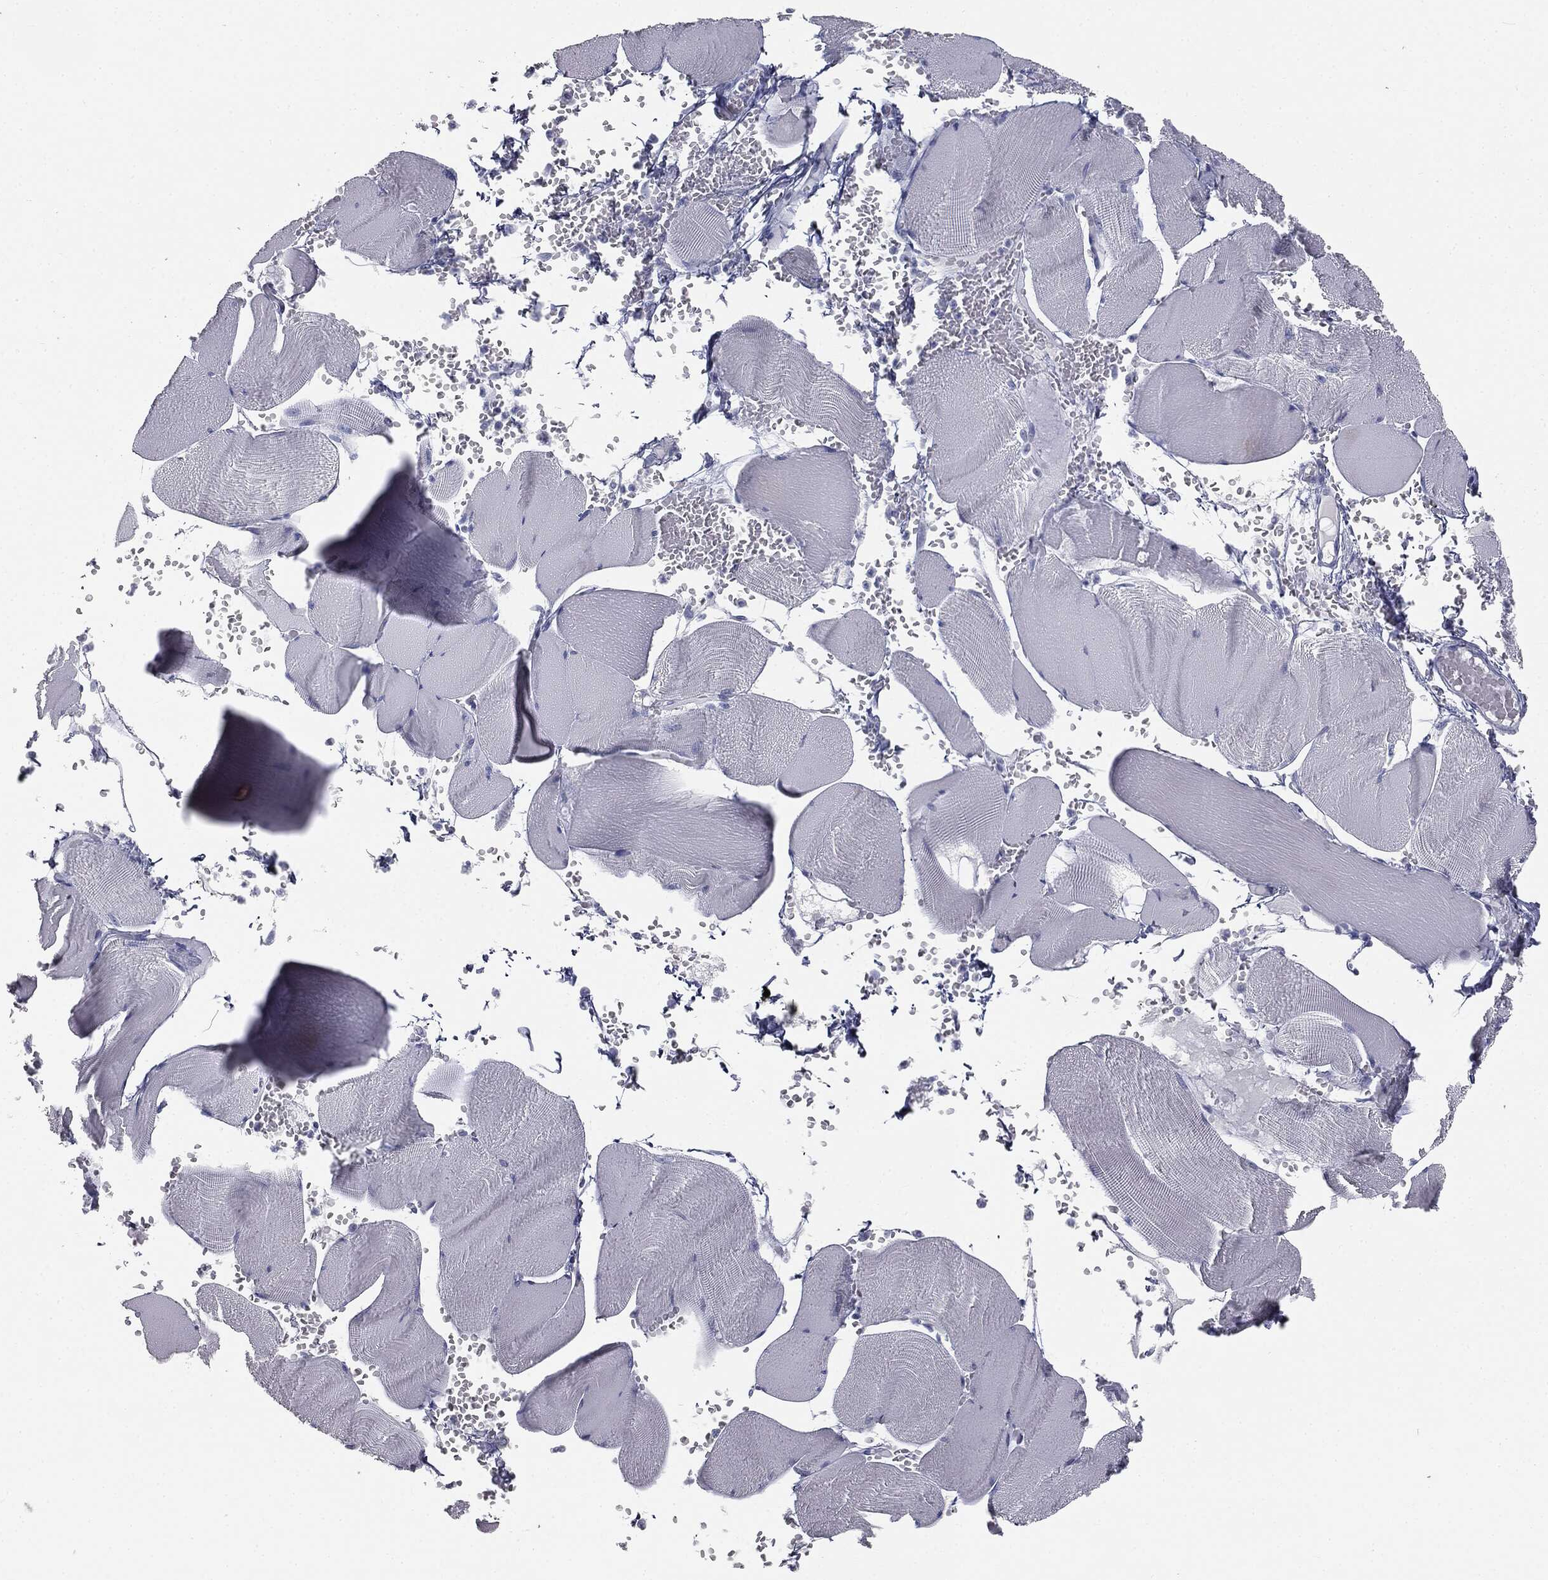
{"staining": {"intensity": "negative", "quantity": "none", "location": "none"}, "tissue": "skeletal muscle", "cell_type": "Myocytes", "image_type": "normal", "snomed": [{"axis": "morphology", "description": "Normal tissue, NOS"}, {"axis": "topography", "description": "Skeletal muscle"}], "caption": "An immunohistochemistry (IHC) histopathology image of unremarkable skeletal muscle is shown. There is no staining in myocytes of skeletal muscle. Nuclei are stained in blue.", "gene": "MUC5AC", "patient": {"sex": "male", "age": 56}}